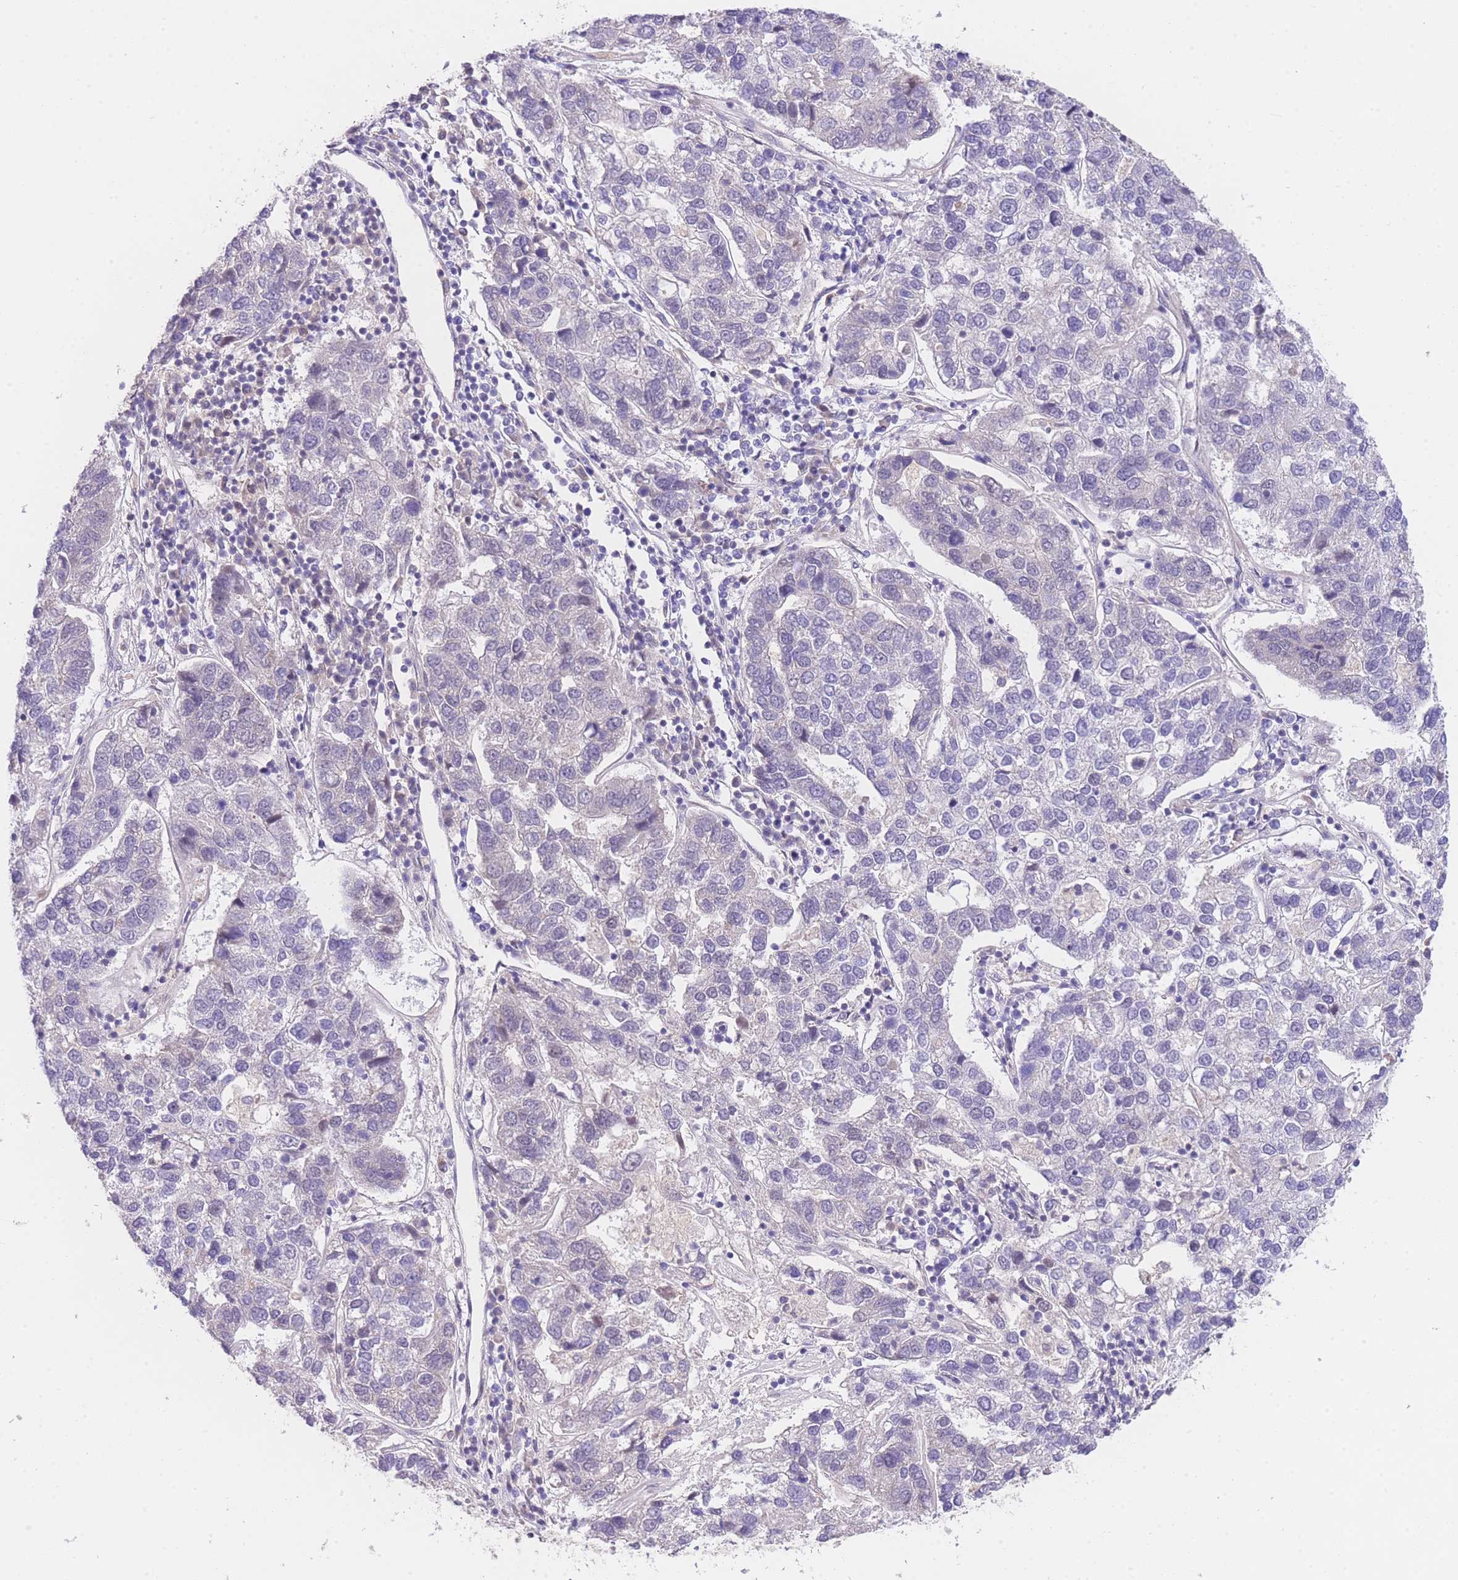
{"staining": {"intensity": "negative", "quantity": "none", "location": "none"}, "tissue": "pancreatic cancer", "cell_type": "Tumor cells", "image_type": "cancer", "snomed": [{"axis": "morphology", "description": "Adenocarcinoma, NOS"}, {"axis": "topography", "description": "Pancreas"}], "caption": "Human adenocarcinoma (pancreatic) stained for a protein using immunohistochemistry demonstrates no positivity in tumor cells.", "gene": "SLC35F2", "patient": {"sex": "female", "age": 61}}